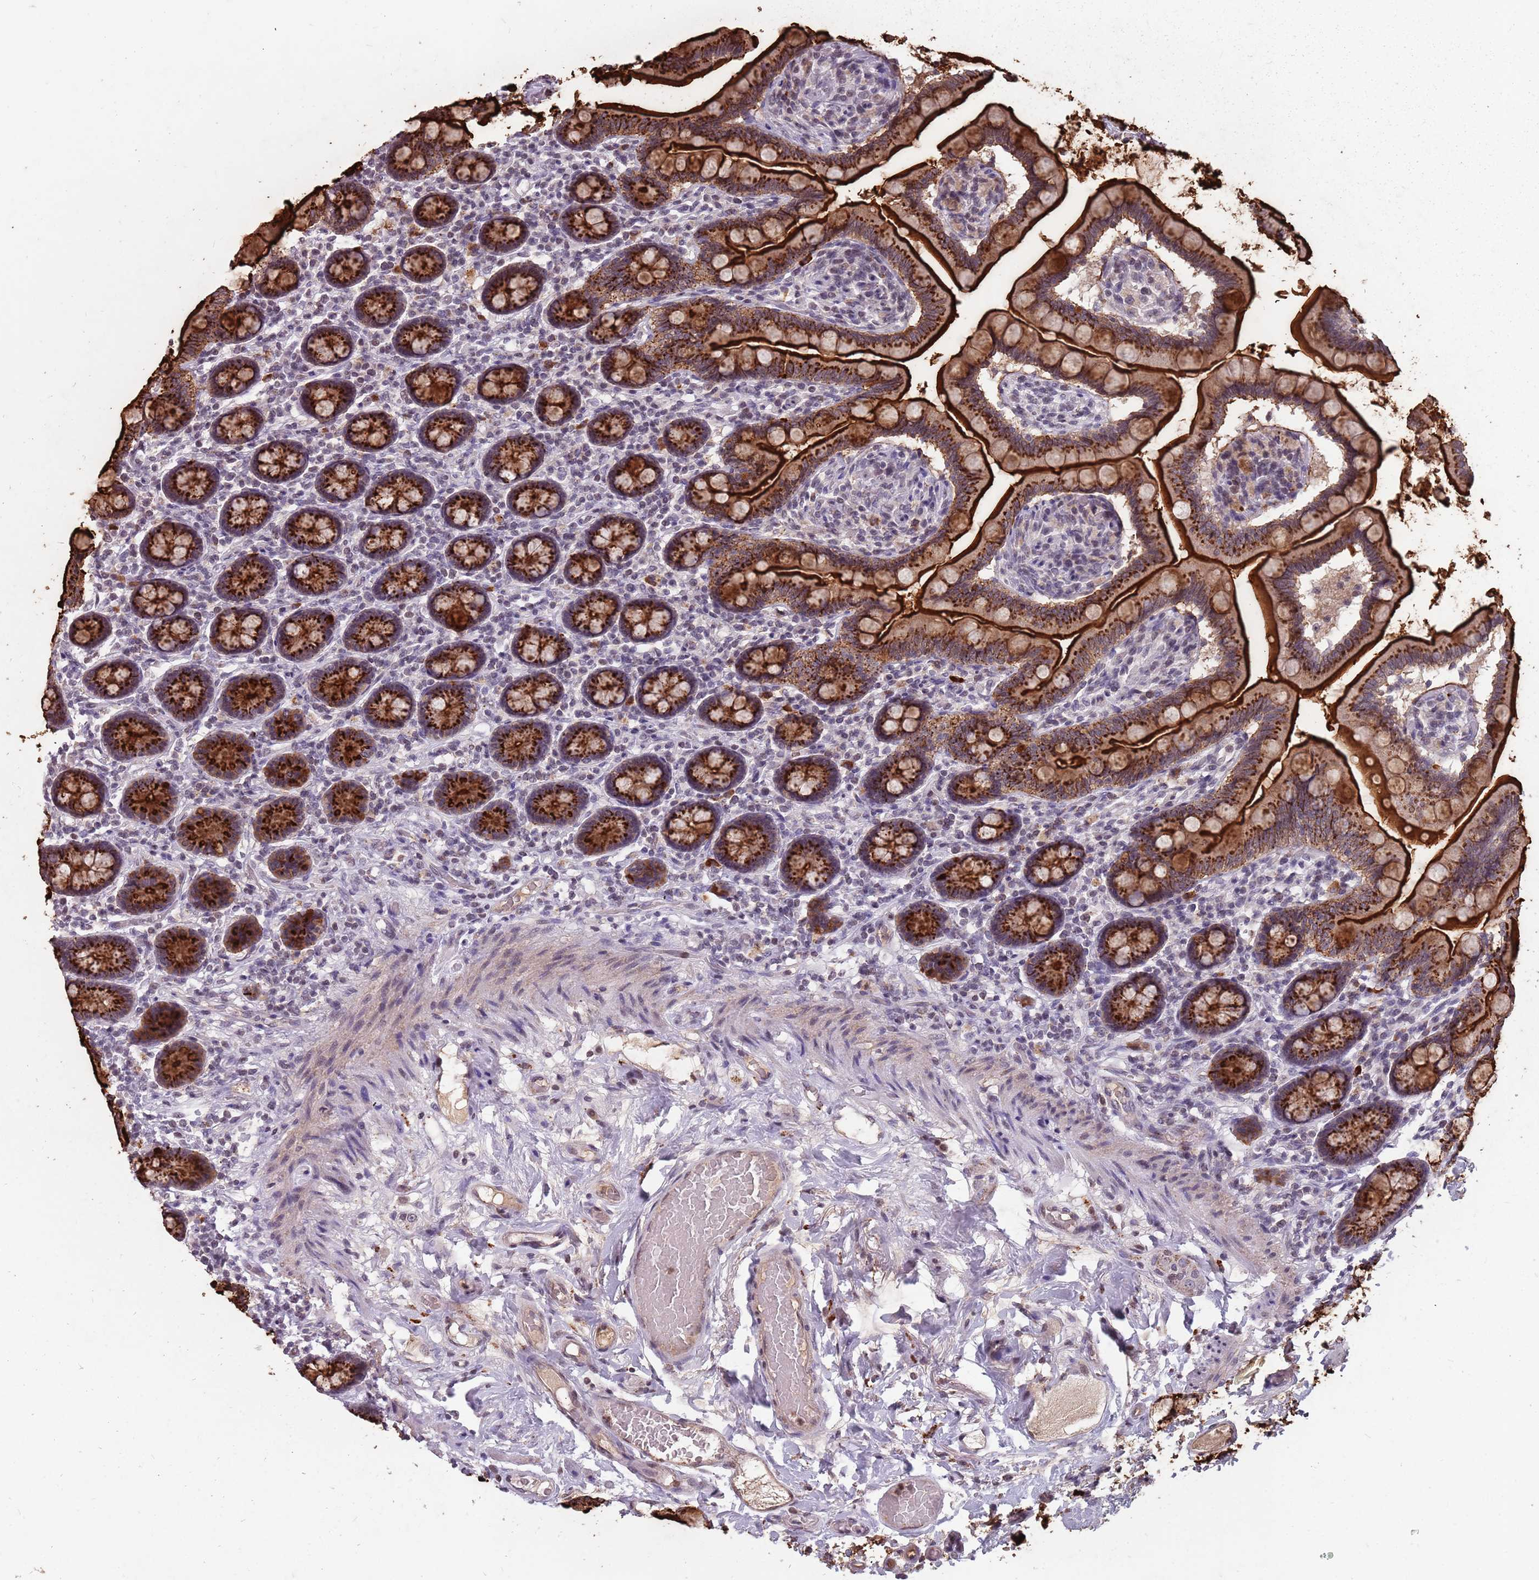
{"staining": {"intensity": "strong", "quantity": "25%-75%", "location": "cytoplasmic/membranous"}, "tissue": "small intestine", "cell_type": "Glandular cells", "image_type": "normal", "snomed": [{"axis": "morphology", "description": "Normal tissue, NOS"}, {"axis": "topography", "description": "Small intestine"}], "caption": "Immunohistochemistry histopathology image of unremarkable small intestine: human small intestine stained using immunohistochemistry shows high levels of strong protein expression localized specifically in the cytoplasmic/membranous of glandular cells, appearing as a cytoplasmic/membranous brown color.", "gene": "NEK6", "patient": {"sex": "female", "age": 64}}